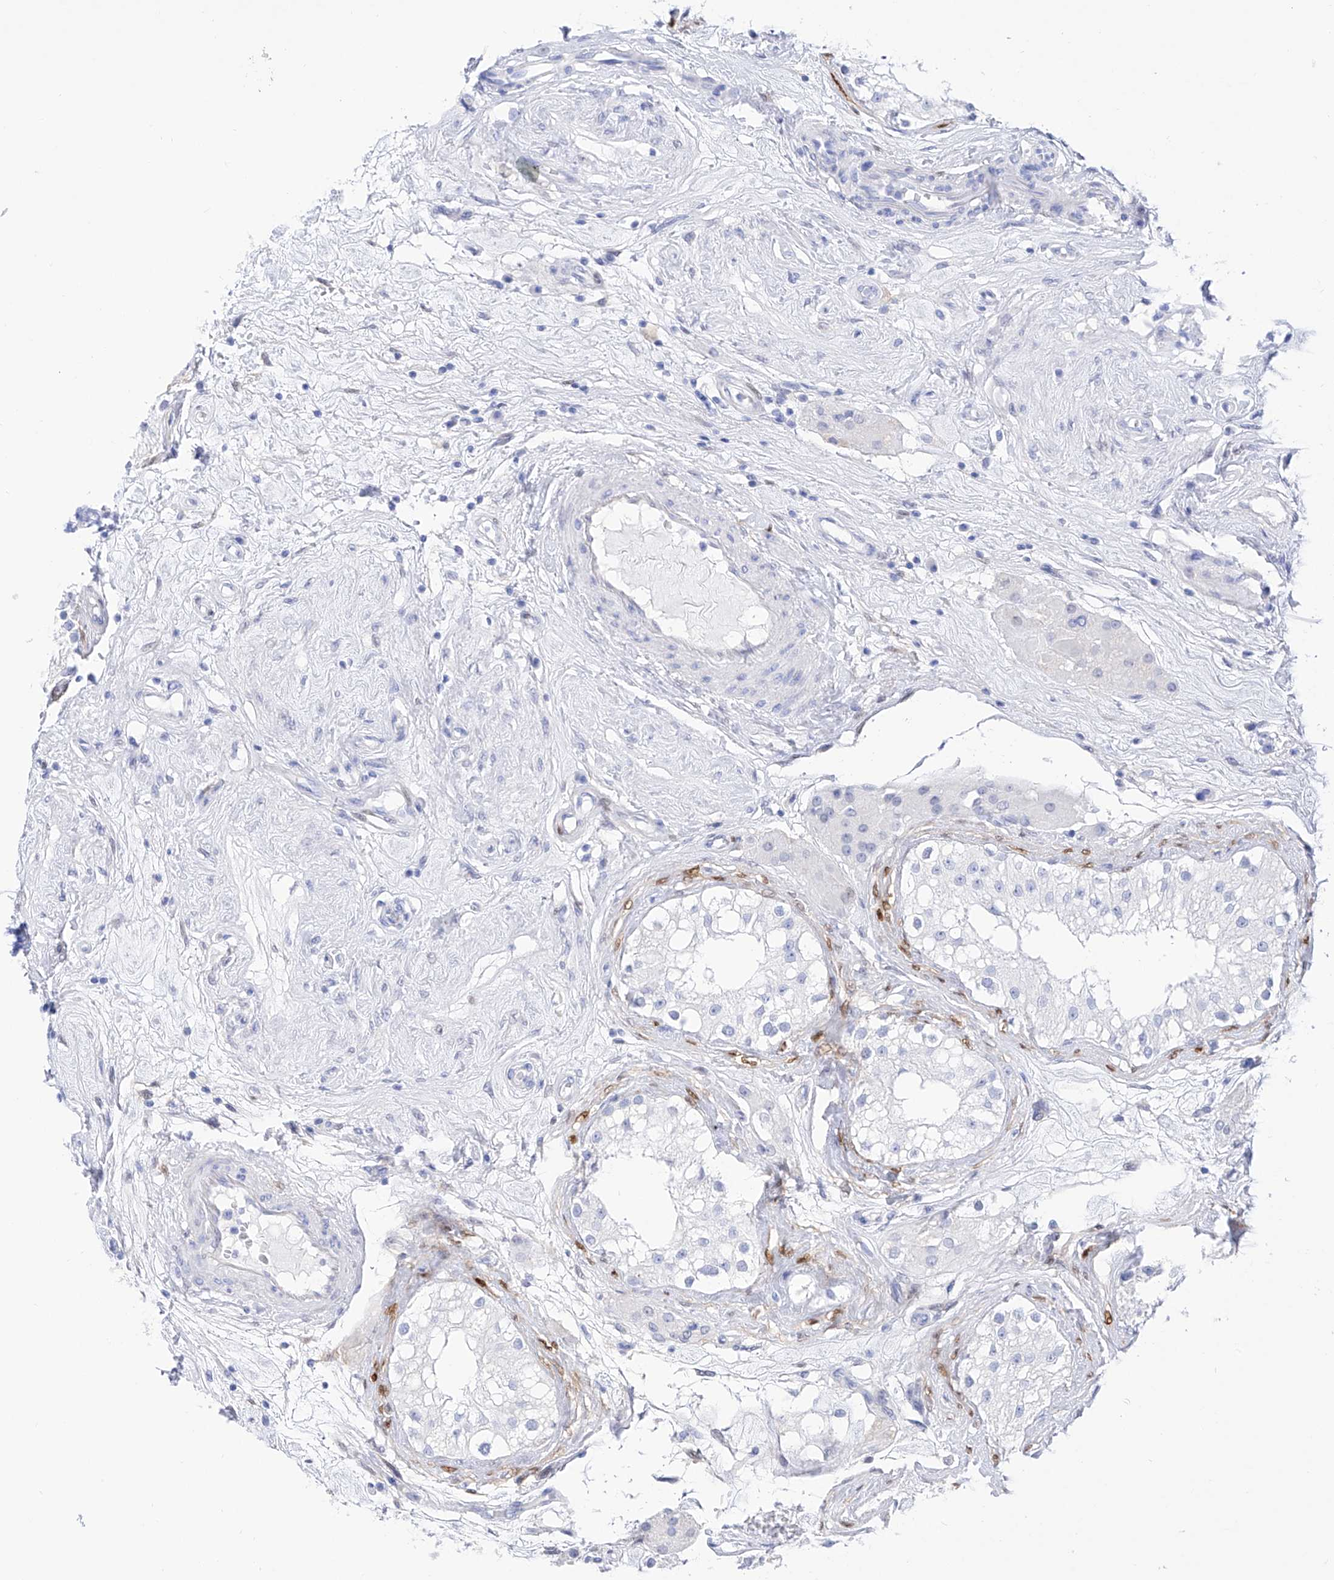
{"staining": {"intensity": "negative", "quantity": "none", "location": "none"}, "tissue": "testis", "cell_type": "Cells in seminiferous ducts", "image_type": "normal", "snomed": [{"axis": "morphology", "description": "Normal tissue, NOS"}, {"axis": "topography", "description": "Testis"}], "caption": "An immunohistochemistry (IHC) micrograph of benign testis is shown. There is no staining in cells in seminiferous ducts of testis. The staining is performed using DAB (3,3'-diaminobenzidine) brown chromogen with nuclei counter-stained in using hematoxylin.", "gene": "TRPC7", "patient": {"sex": "male", "age": 84}}